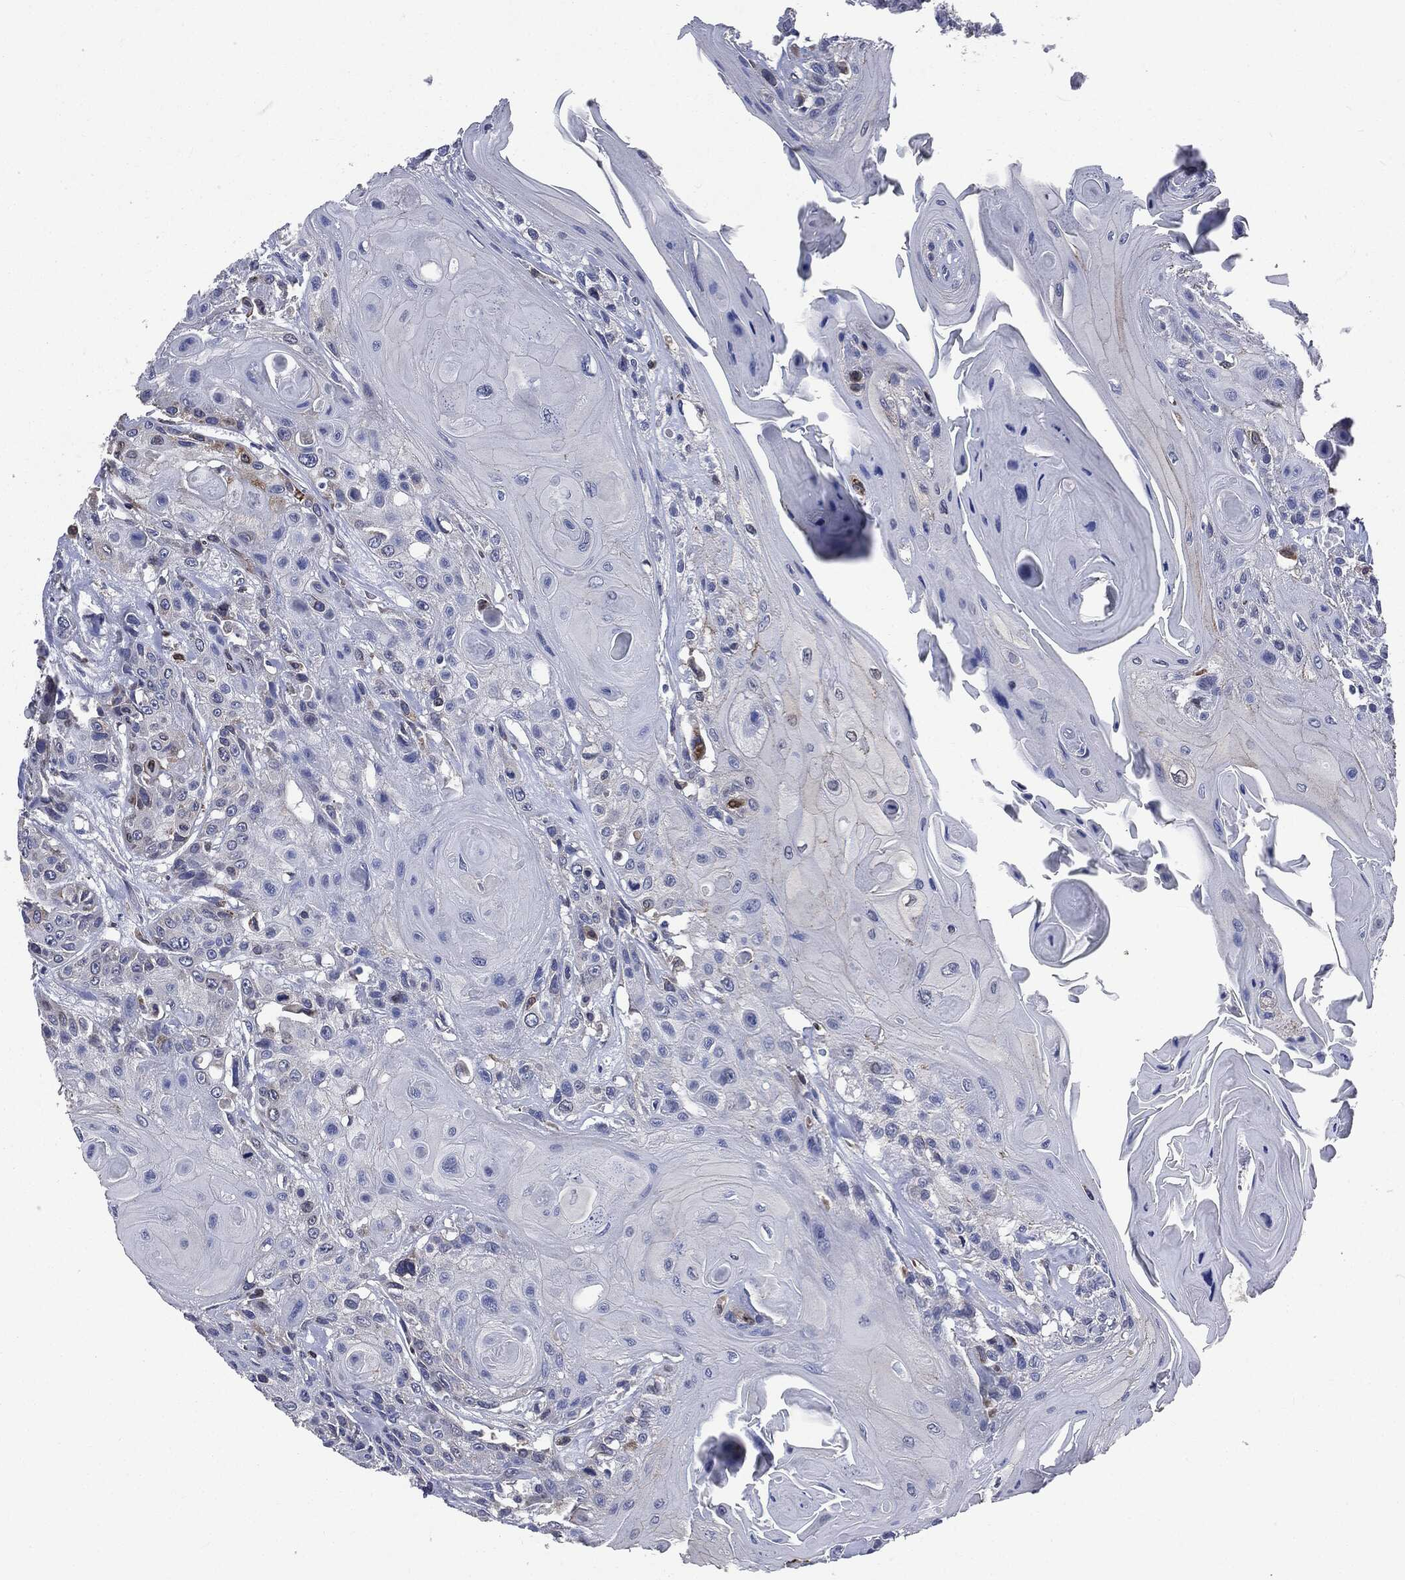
{"staining": {"intensity": "negative", "quantity": "none", "location": "none"}, "tissue": "head and neck cancer", "cell_type": "Tumor cells", "image_type": "cancer", "snomed": [{"axis": "morphology", "description": "Squamous cell carcinoma, NOS"}, {"axis": "topography", "description": "Head-Neck"}], "caption": "The image demonstrates no significant expression in tumor cells of head and neck cancer.", "gene": "PTGS2", "patient": {"sex": "female", "age": 59}}